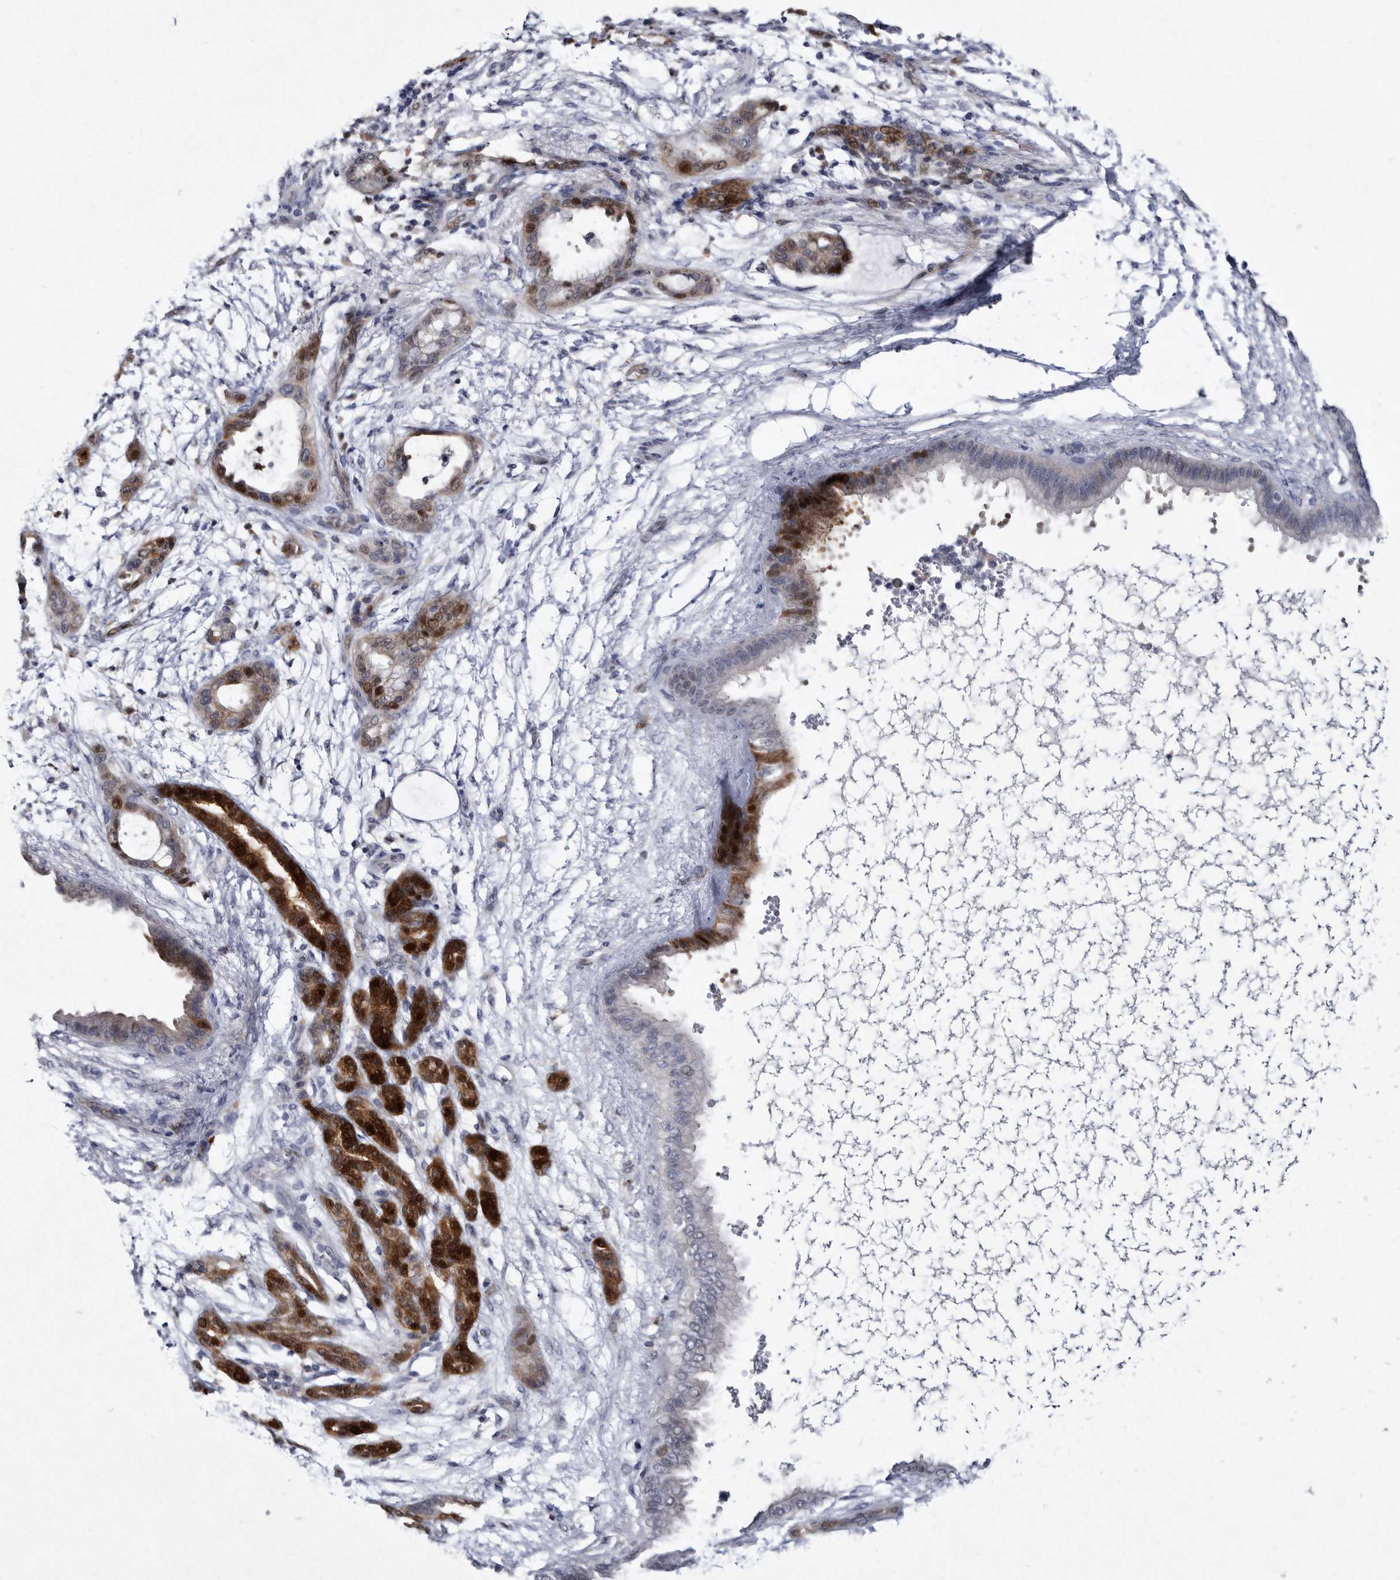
{"staining": {"intensity": "strong", "quantity": "25%-75%", "location": "cytoplasmic/membranous,nuclear"}, "tissue": "pancreatic cancer", "cell_type": "Tumor cells", "image_type": "cancer", "snomed": [{"axis": "morphology", "description": "Adenocarcinoma, NOS"}, {"axis": "topography", "description": "Pancreas"}], "caption": "Strong cytoplasmic/membranous and nuclear positivity for a protein is present in approximately 25%-75% of tumor cells of pancreatic adenocarcinoma using IHC.", "gene": "SERPINB8", "patient": {"sex": "male", "age": 59}}